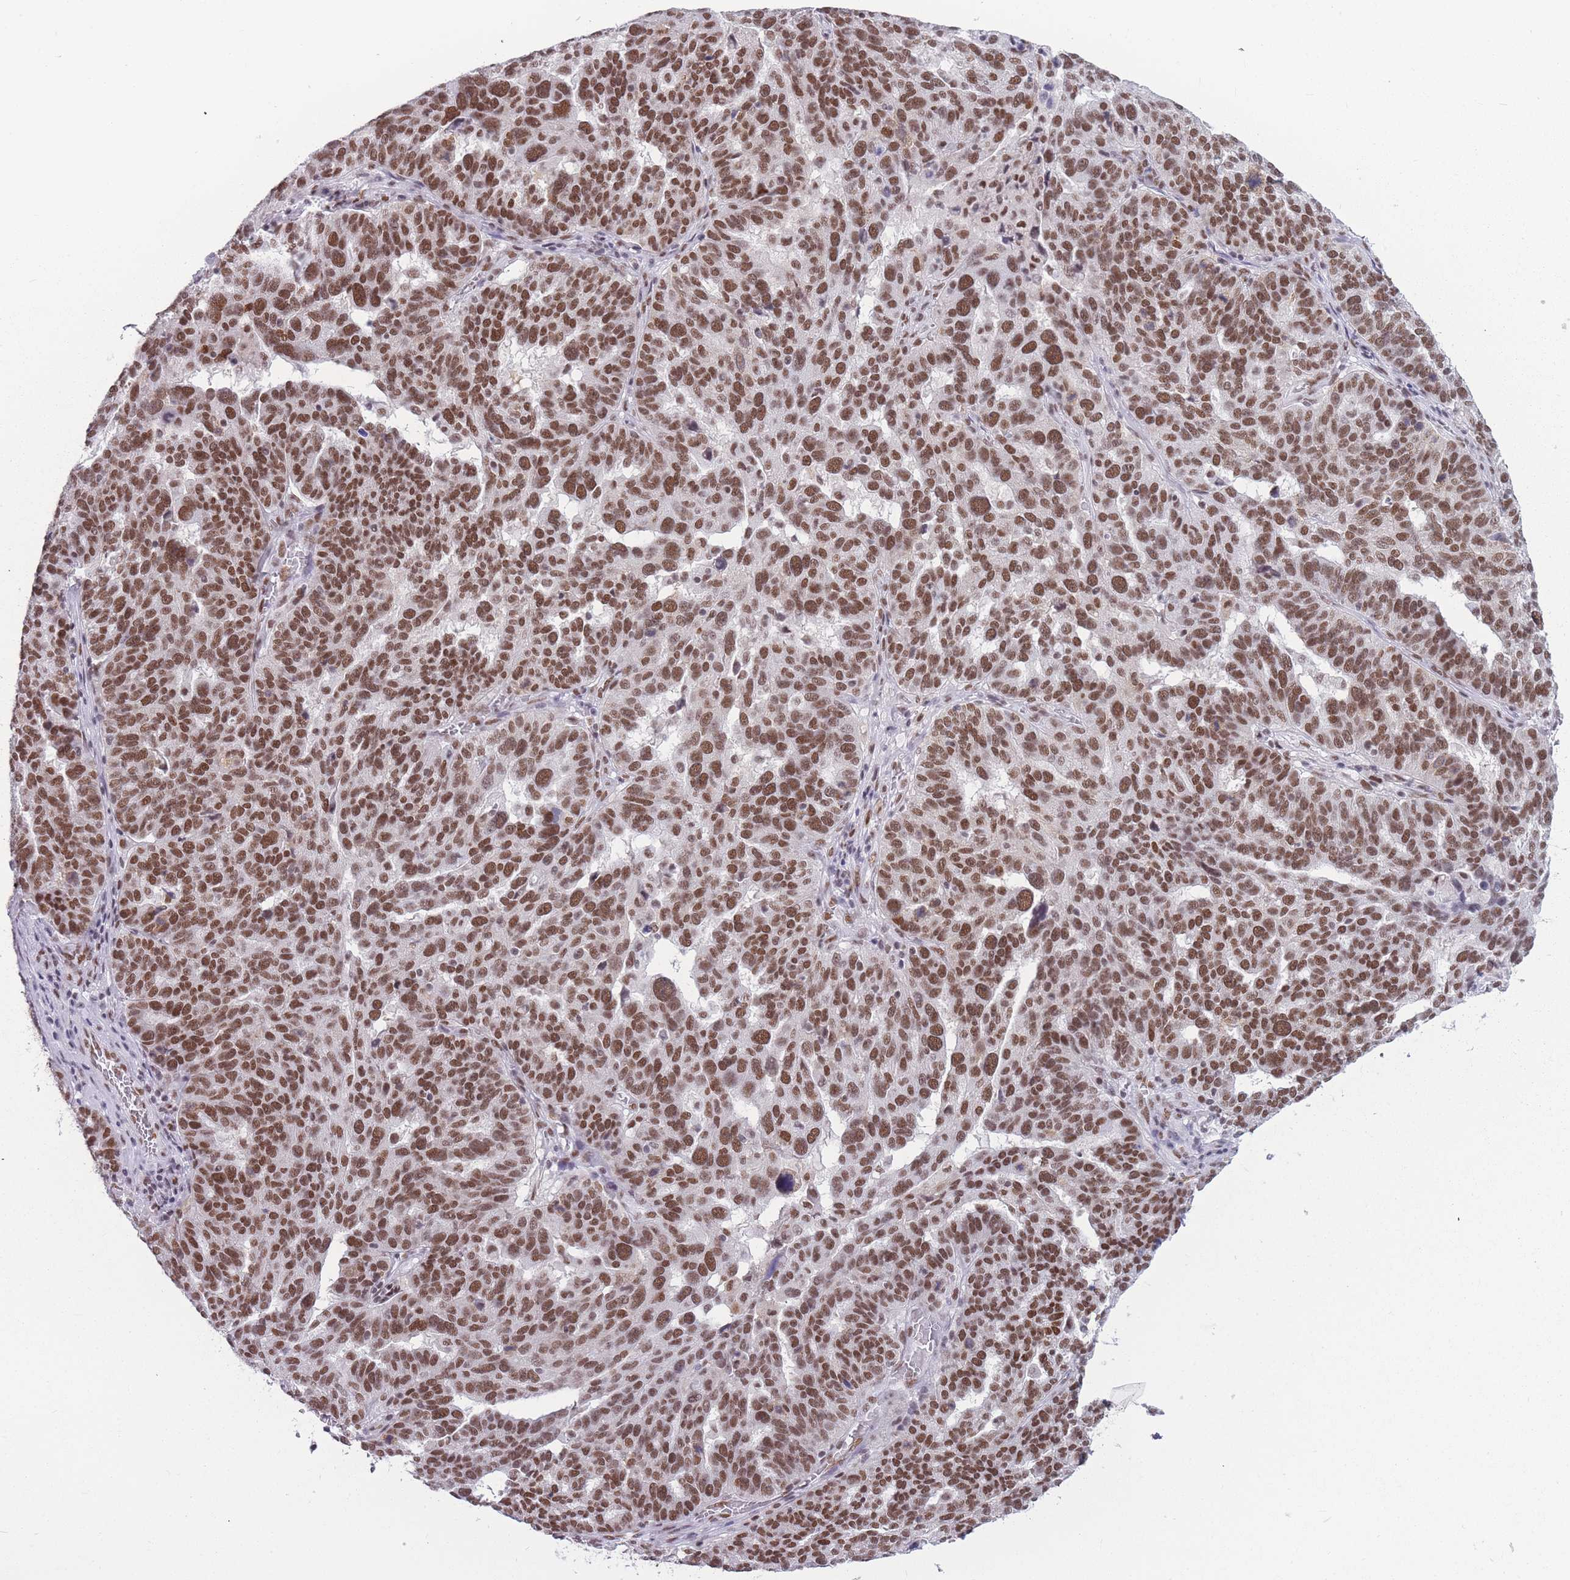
{"staining": {"intensity": "strong", "quantity": ">75%", "location": "nuclear"}, "tissue": "ovarian cancer", "cell_type": "Tumor cells", "image_type": "cancer", "snomed": [{"axis": "morphology", "description": "Cystadenocarcinoma, serous, NOS"}, {"axis": "topography", "description": "Ovary"}], "caption": "Ovarian cancer (serous cystadenocarcinoma) stained for a protein (brown) shows strong nuclear positive expression in approximately >75% of tumor cells.", "gene": "HNRNPUL1", "patient": {"sex": "female", "age": 59}}